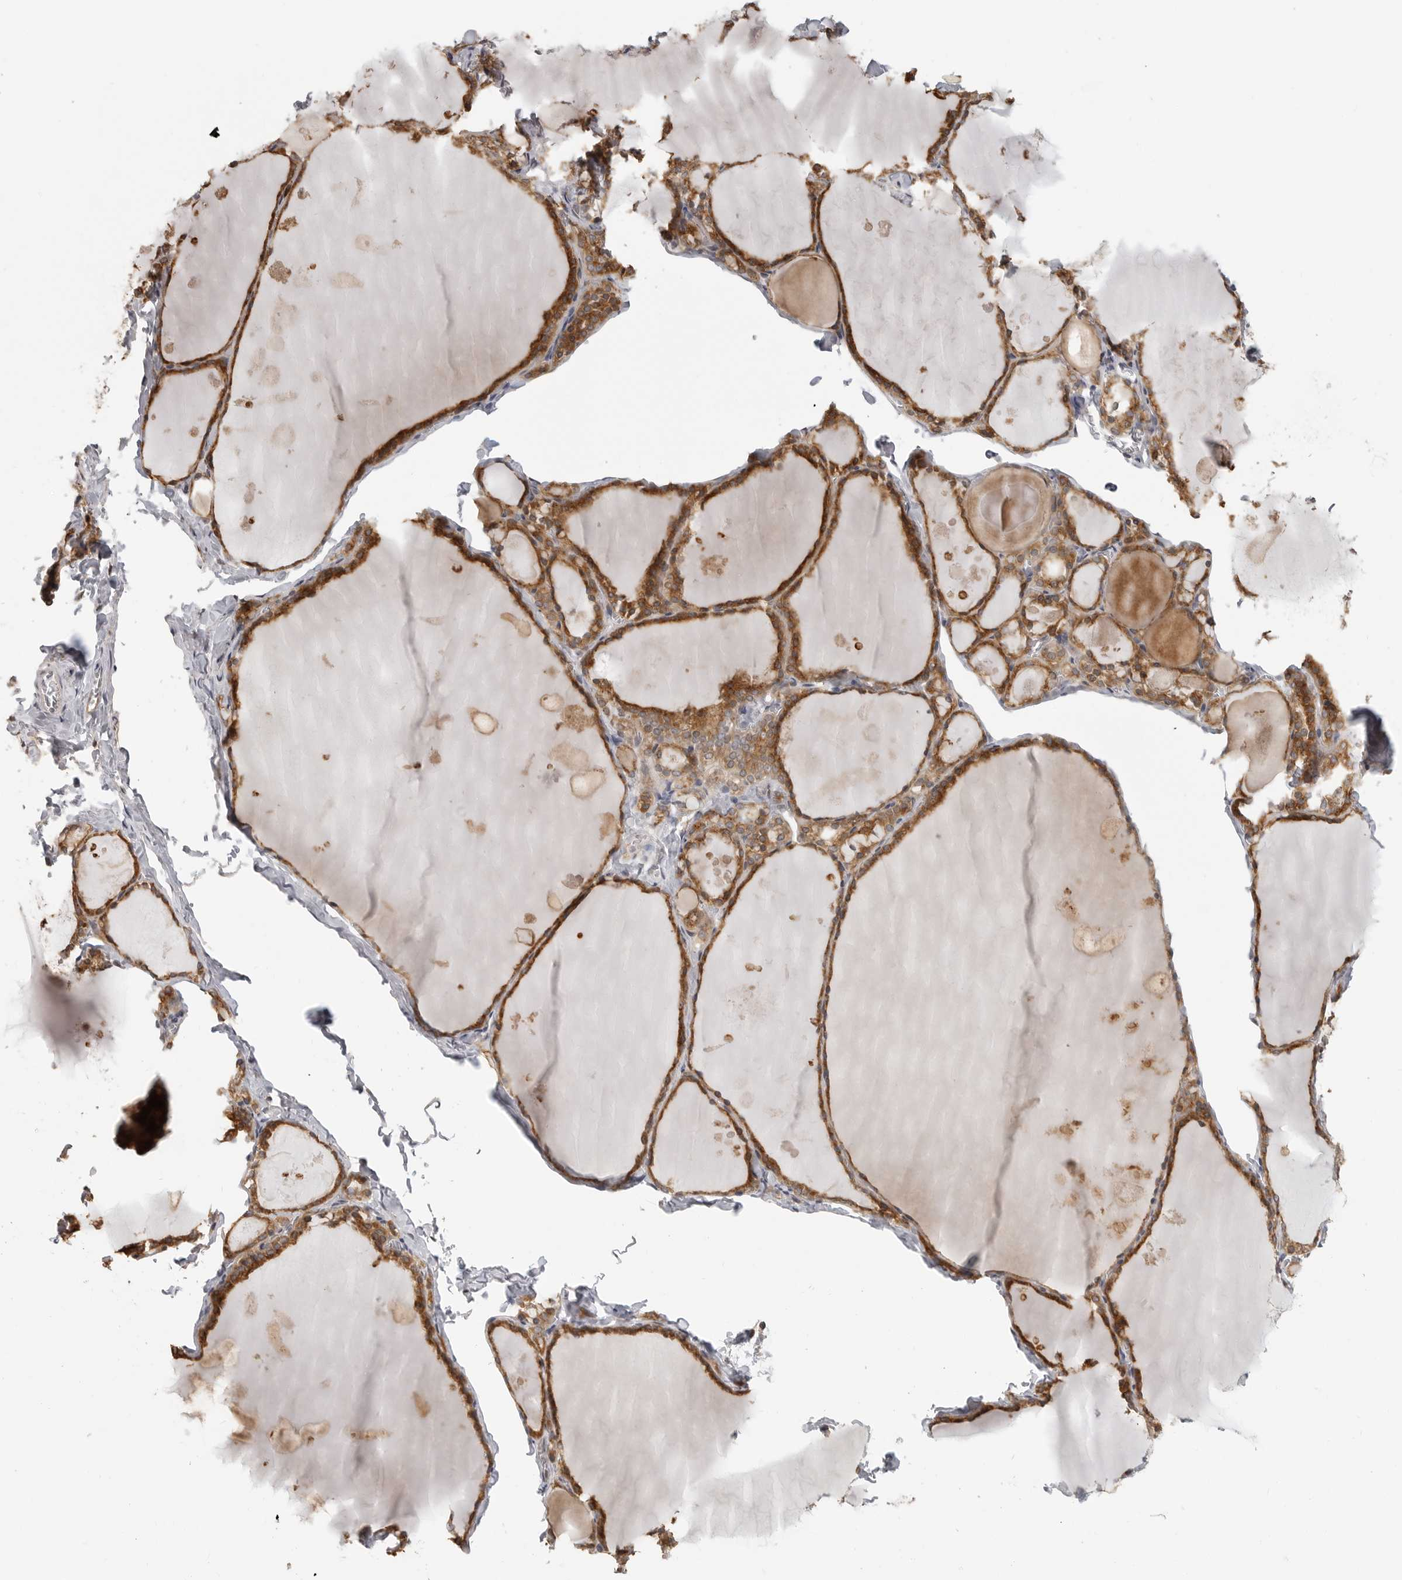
{"staining": {"intensity": "moderate", "quantity": ">75%", "location": "cytoplasmic/membranous"}, "tissue": "thyroid gland", "cell_type": "Glandular cells", "image_type": "normal", "snomed": [{"axis": "morphology", "description": "Normal tissue, NOS"}, {"axis": "topography", "description": "Thyroid gland"}], "caption": "Thyroid gland stained with a brown dye exhibits moderate cytoplasmic/membranous positive staining in approximately >75% of glandular cells.", "gene": "IDO1", "patient": {"sex": "male", "age": 56}}